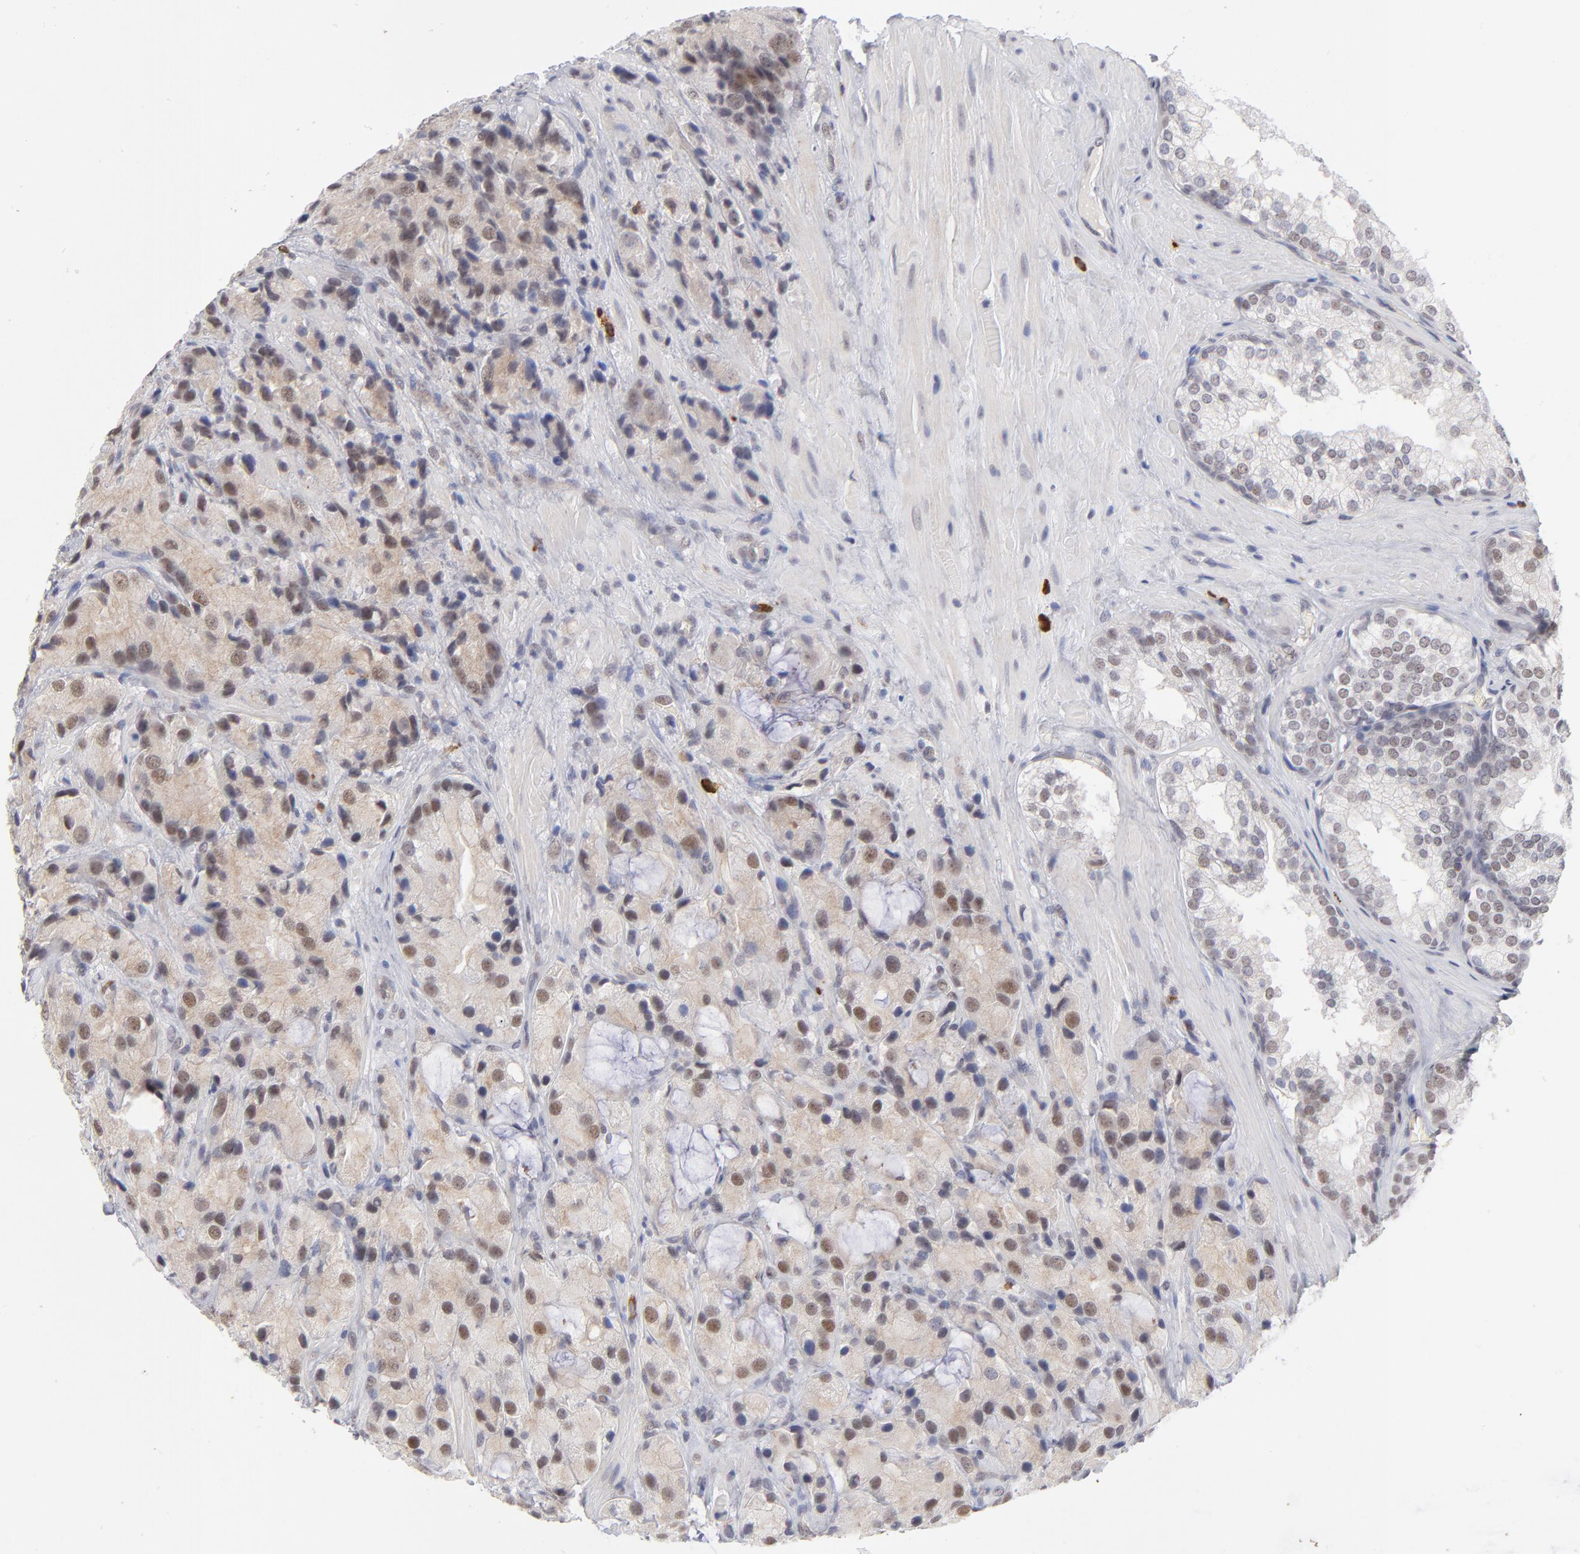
{"staining": {"intensity": "moderate", "quantity": "25%-75%", "location": "nuclear"}, "tissue": "prostate cancer", "cell_type": "Tumor cells", "image_type": "cancer", "snomed": [{"axis": "morphology", "description": "Adenocarcinoma, High grade"}, {"axis": "topography", "description": "Prostate"}], "caption": "Immunohistochemical staining of human high-grade adenocarcinoma (prostate) demonstrates medium levels of moderate nuclear positivity in approximately 25%-75% of tumor cells.", "gene": "NBN", "patient": {"sex": "male", "age": 70}}